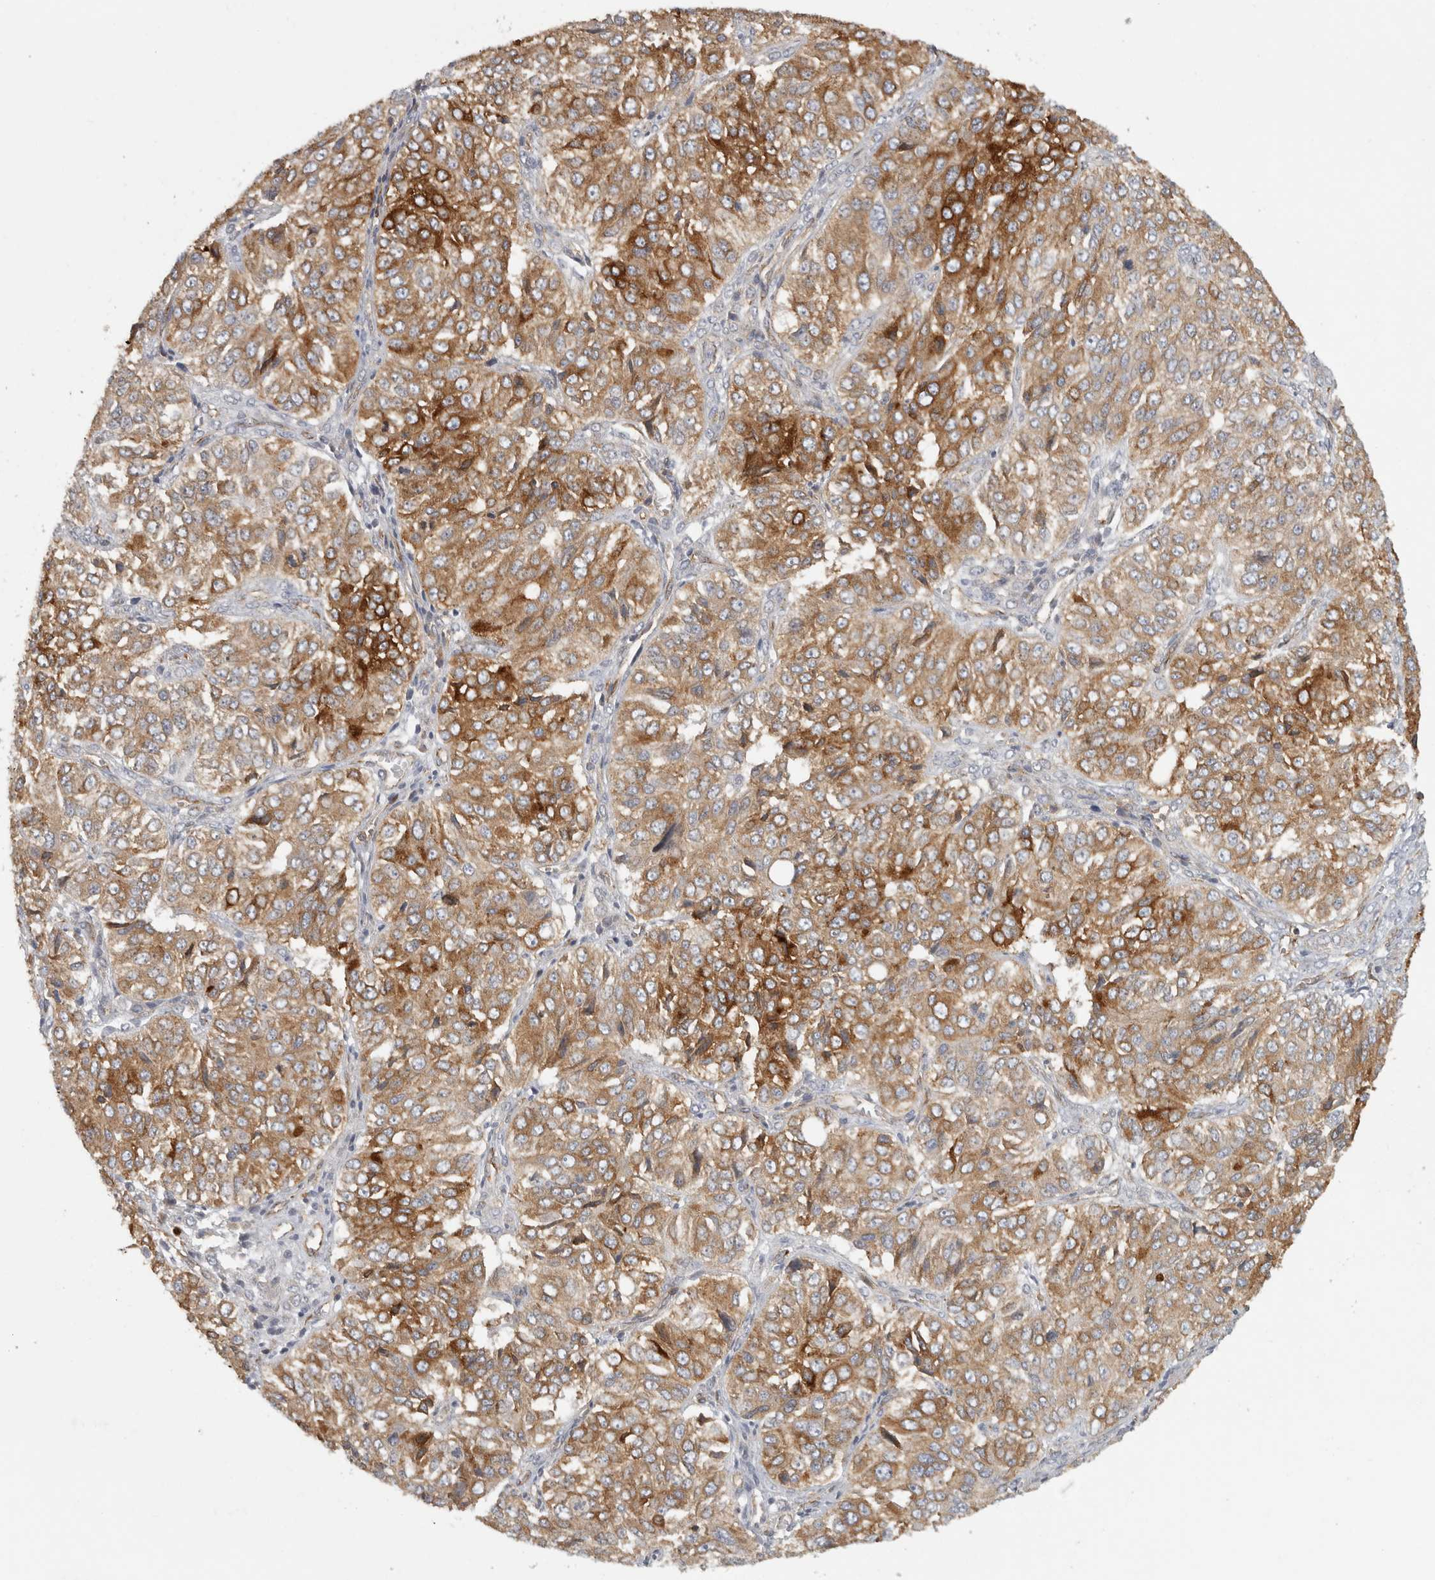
{"staining": {"intensity": "moderate", "quantity": ">75%", "location": "cytoplasmic/membranous"}, "tissue": "ovarian cancer", "cell_type": "Tumor cells", "image_type": "cancer", "snomed": [{"axis": "morphology", "description": "Carcinoma, endometroid"}, {"axis": "topography", "description": "Ovary"}], "caption": "Ovarian endometroid carcinoma stained with DAB (3,3'-diaminobenzidine) immunohistochemistry (IHC) reveals medium levels of moderate cytoplasmic/membranous staining in approximately >75% of tumor cells. The staining is performed using DAB brown chromogen to label protein expression. The nuclei are counter-stained blue using hematoxylin.", "gene": "HLA-E", "patient": {"sex": "female", "age": 51}}